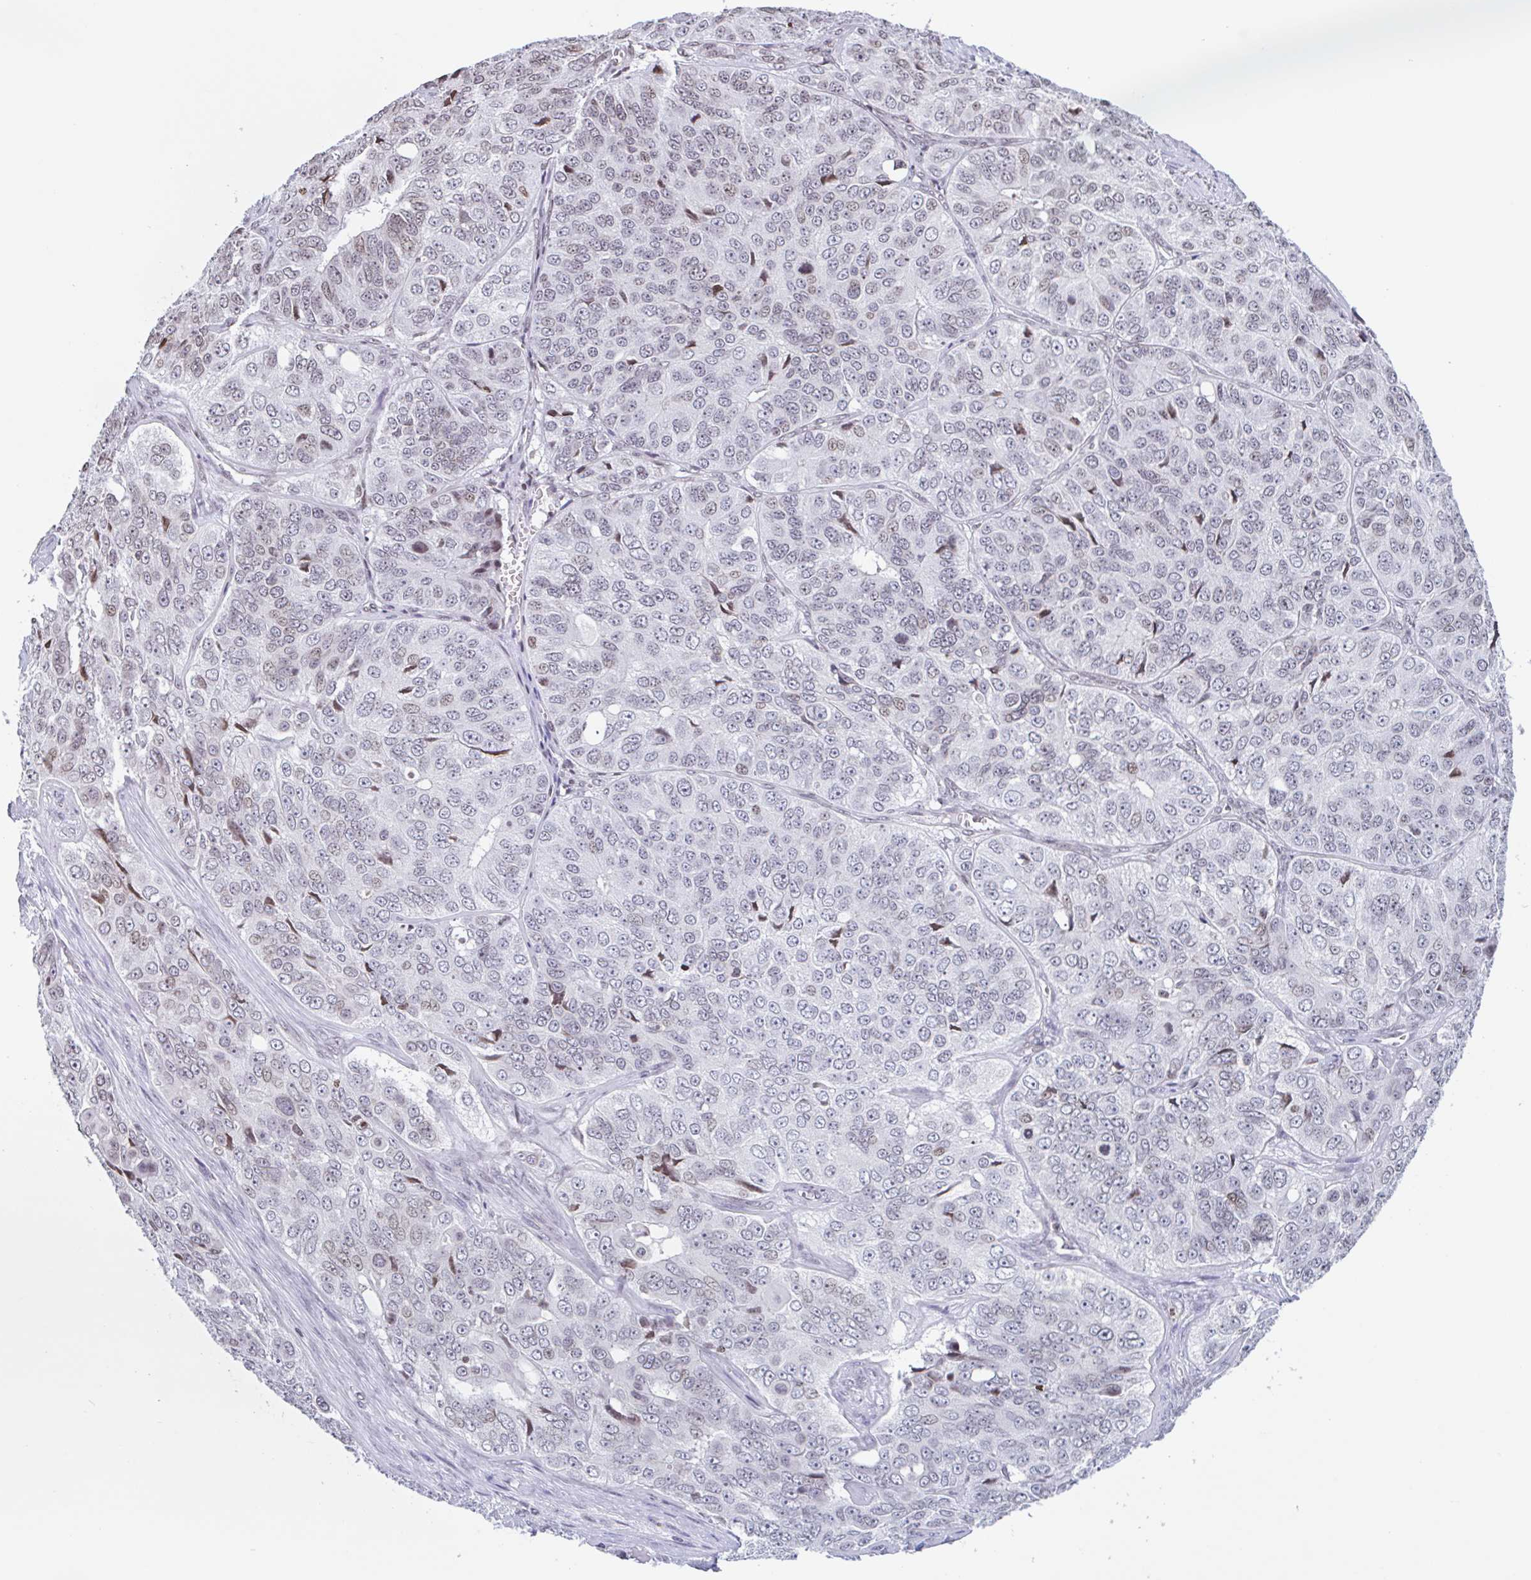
{"staining": {"intensity": "weak", "quantity": "25%-75%", "location": "nuclear"}, "tissue": "ovarian cancer", "cell_type": "Tumor cells", "image_type": "cancer", "snomed": [{"axis": "morphology", "description": "Carcinoma, endometroid"}, {"axis": "topography", "description": "Ovary"}], "caption": "Brown immunohistochemical staining in endometroid carcinoma (ovarian) displays weak nuclear positivity in approximately 25%-75% of tumor cells.", "gene": "NOL6", "patient": {"sex": "female", "age": 51}}